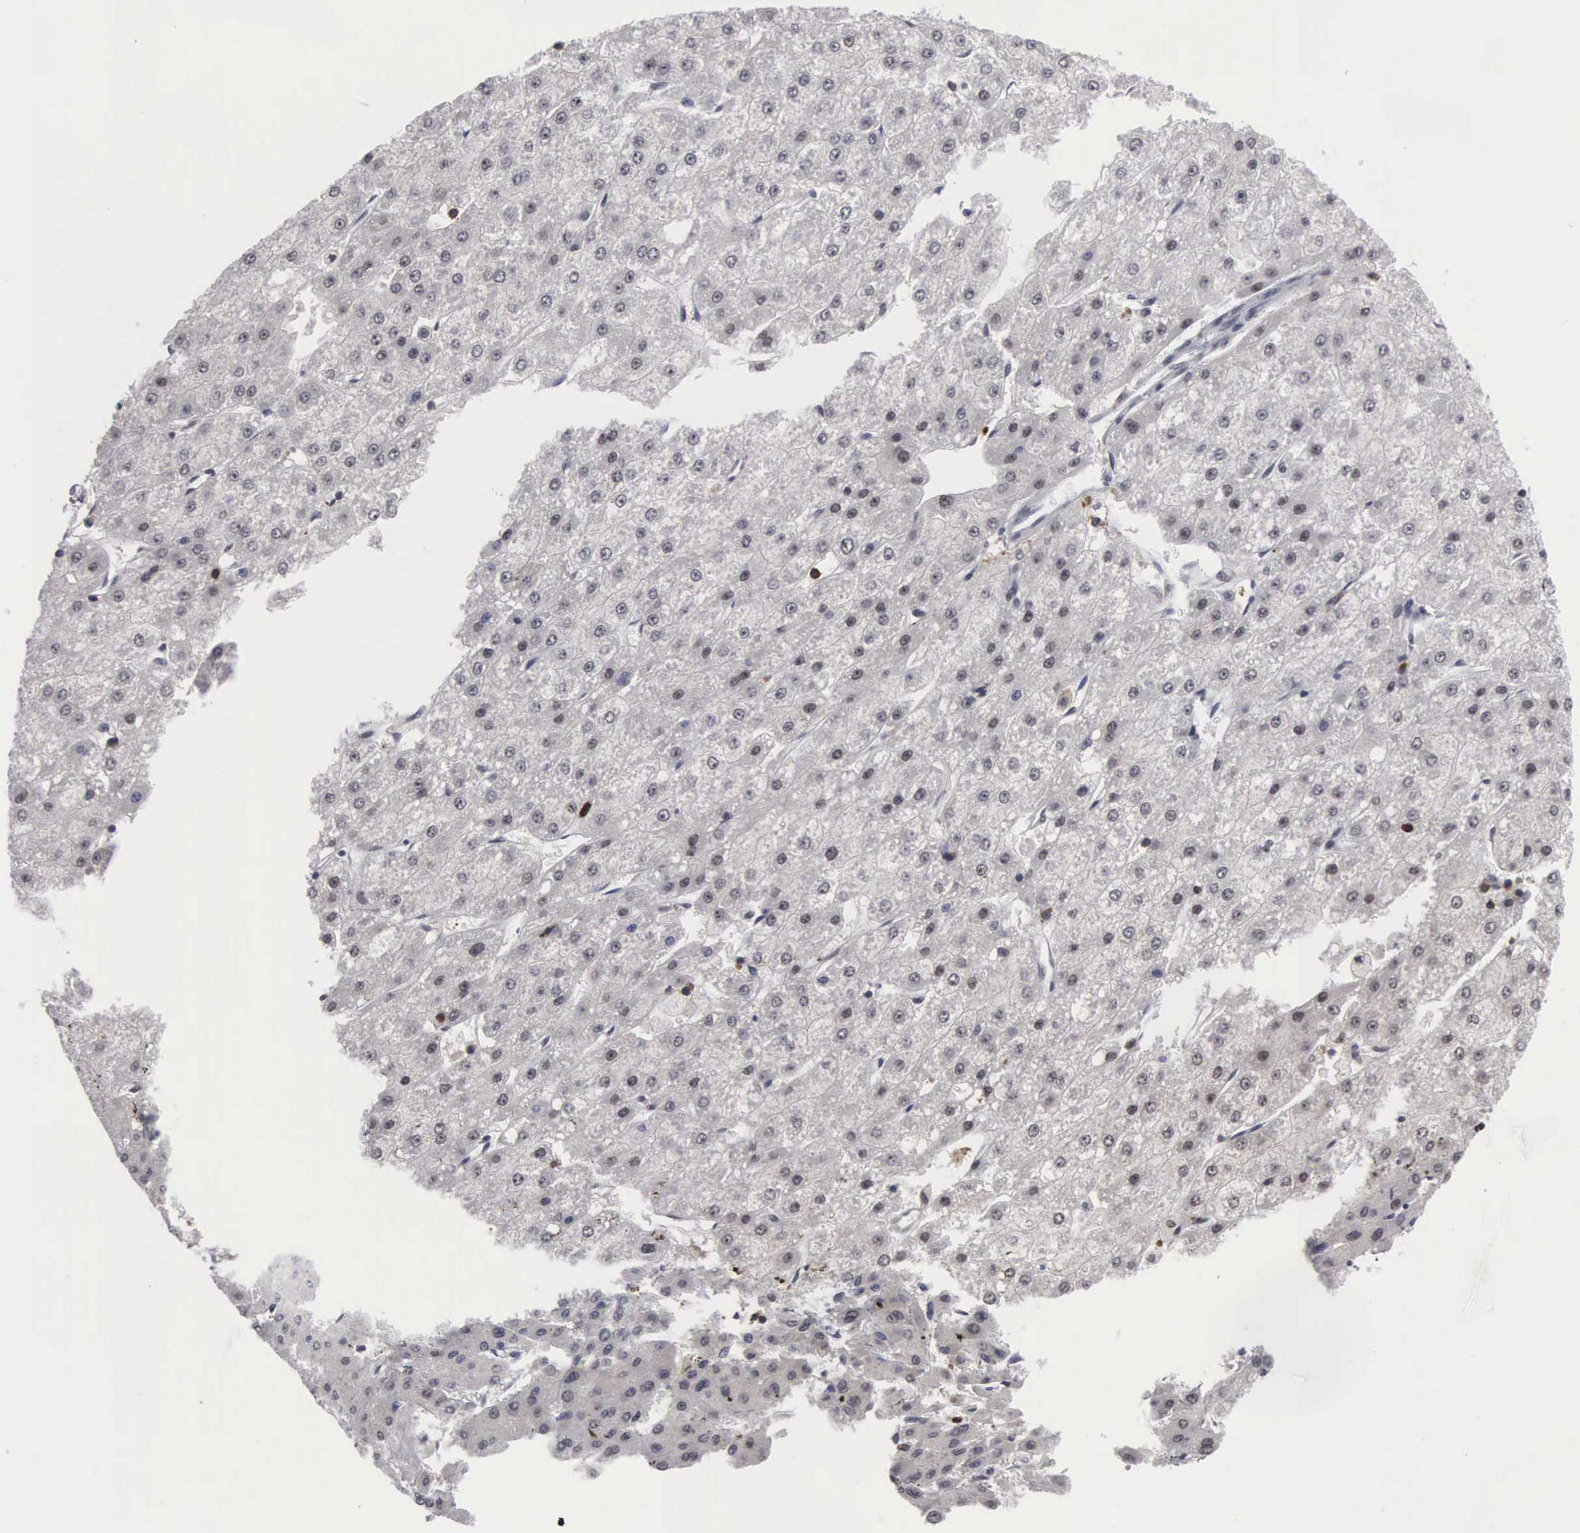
{"staining": {"intensity": "weak", "quantity": "<25%", "location": "nuclear"}, "tissue": "liver cancer", "cell_type": "Tumor cells", "image_type": "cancer", "snomed": [{"axis": "morphology", "description": "Carcinoma, Hepatocellular, NOS"}, {"axis": "topography", "description": "Liver"}], "caption": "A photomicrograph of human liver hepatocellular carcinoma is negative for staining in tumor cells.", "gene": "TRMT5", "patient": {"sex": "female", "age": 52}}